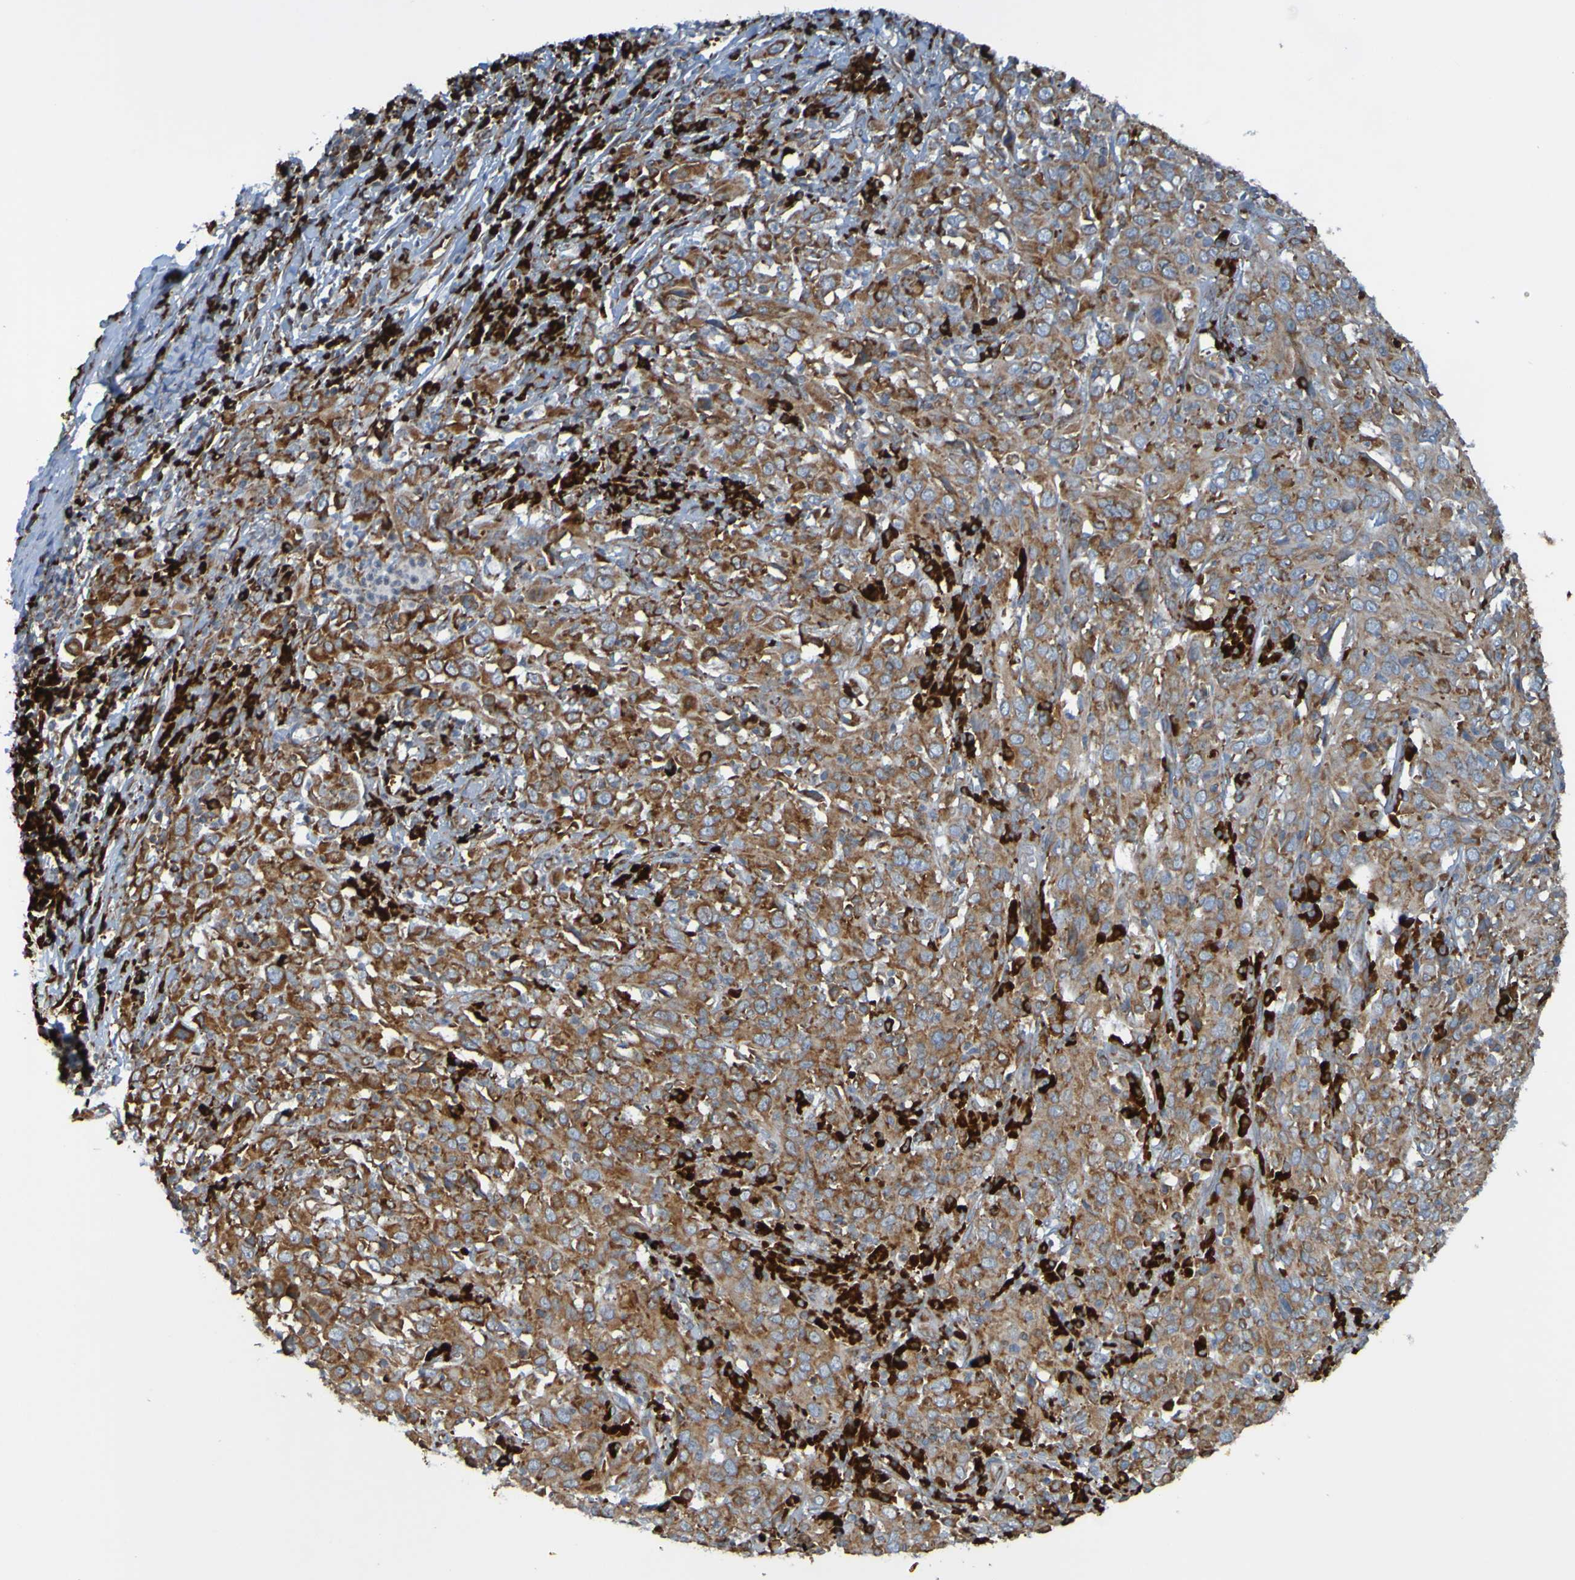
{"staining": {"intensity": "moderate", "quantity": "25%-75%", "location": "cytoplasmic/membranous"}, "tissue": "cervical cancer", "cell_type": "Tumor cells", "image_type": "cancer", "snomed": [{"axis": "morphology", "description": "Squamous cell carcinoma, NOS"}, {"axis": "topography", "description": "Cervix"}], "caption": "DAB (3,3'-diaminobenzidine) immunohistochemical staining of human cervical squamous cell carcinoma displays moderate cytoplasmic/membranous protein expression in about 25%-75% of tumor cells.", "gene": "SSR1", "patient": {"sex": "female", "age": 46}}